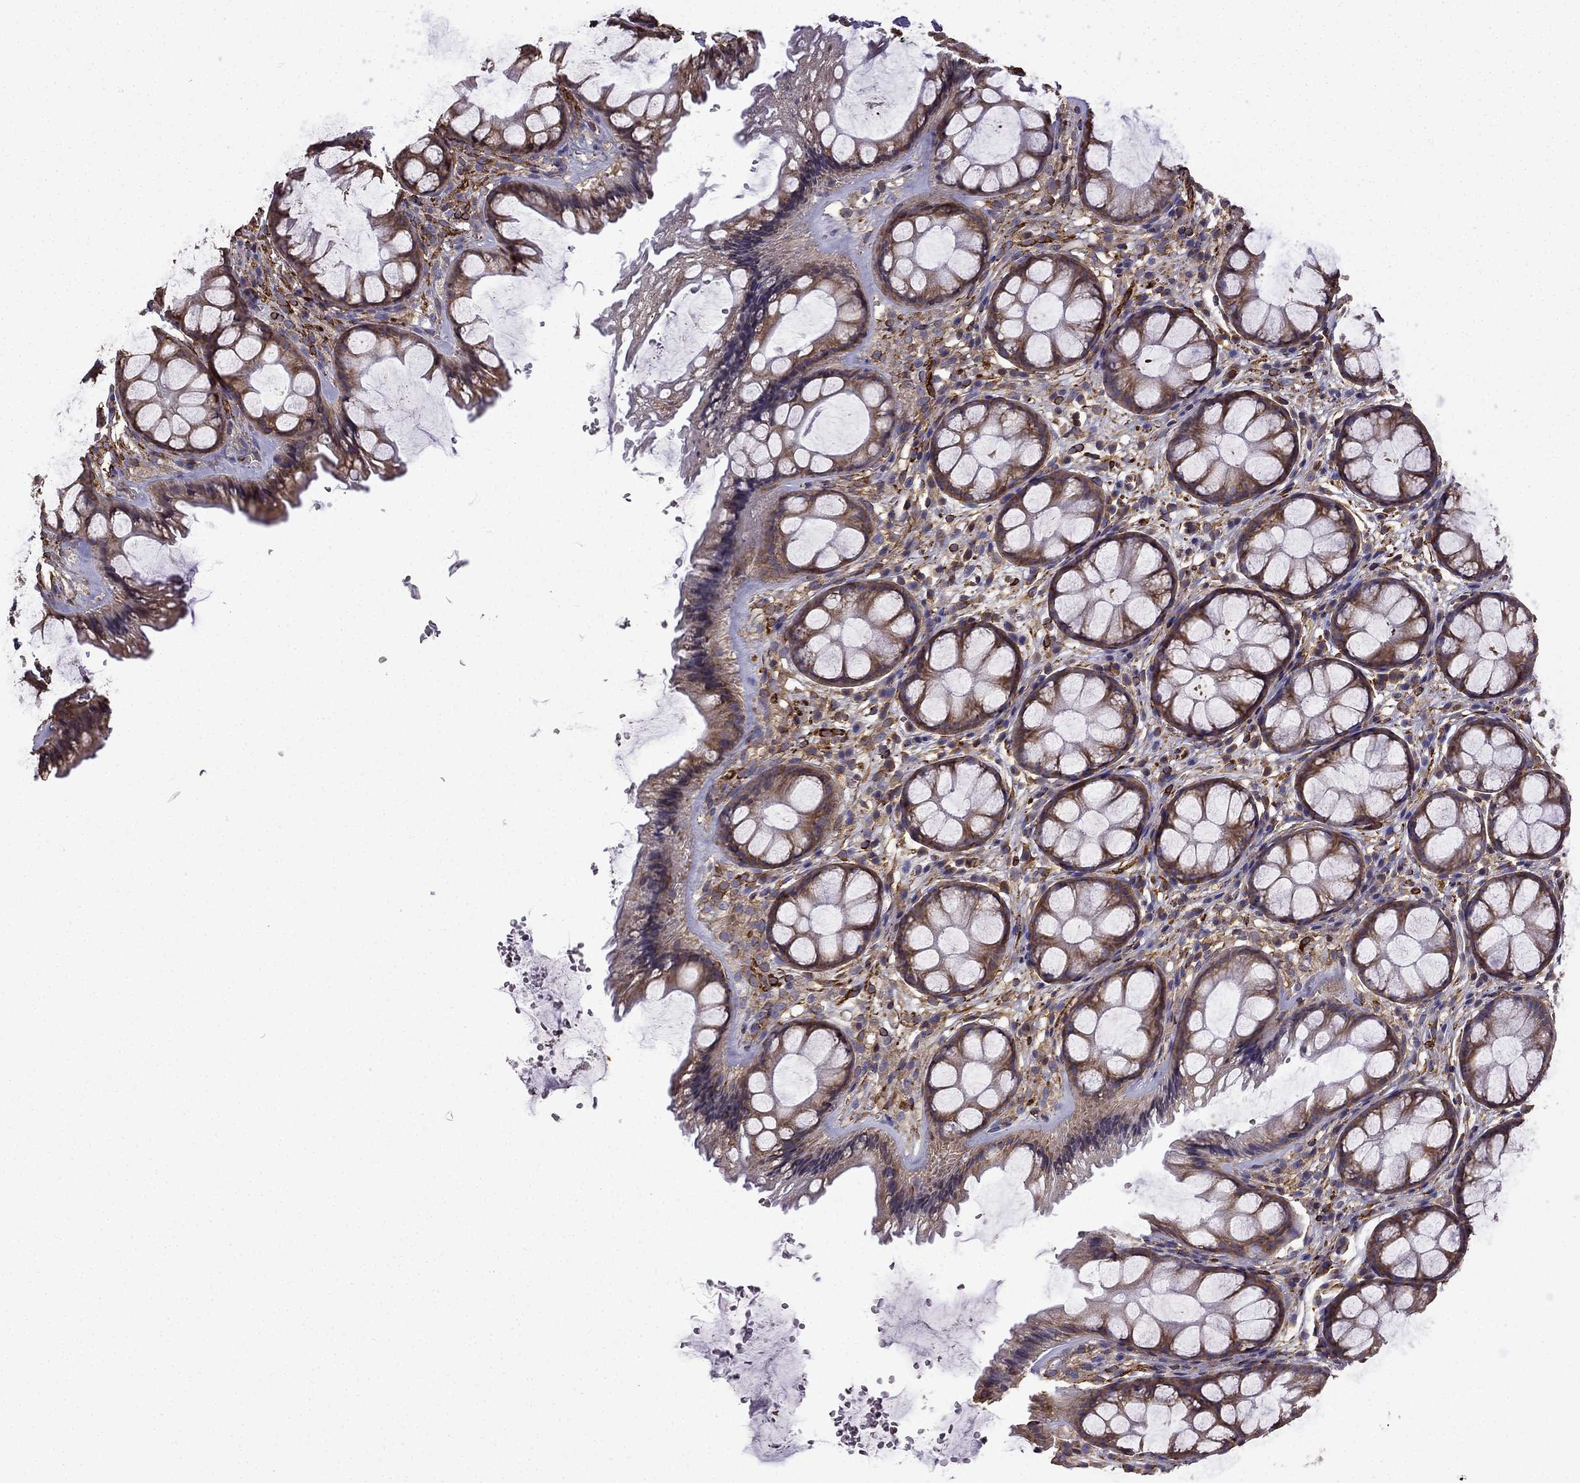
{"staining": {"intensity": "strong", "quantity": ">75%", "location": "cytoplasmic/membranous"}, "tissue": "rectum", "cell_type": "Glandular cells", "image_type": "normal", "snomed": [{"axis": "morphology", "description": "Normal tissue, NOS"}, {"axis": "topography", "description": "Rectum"}], "caption": "Normal rectum was stained to show a protein in brown. There is high levels of strong cytoplasmic/membranous expression in approximately >75% of glandular cells.", "gene": "MAP4", "patient": {"sex": "female", "age": 62}}